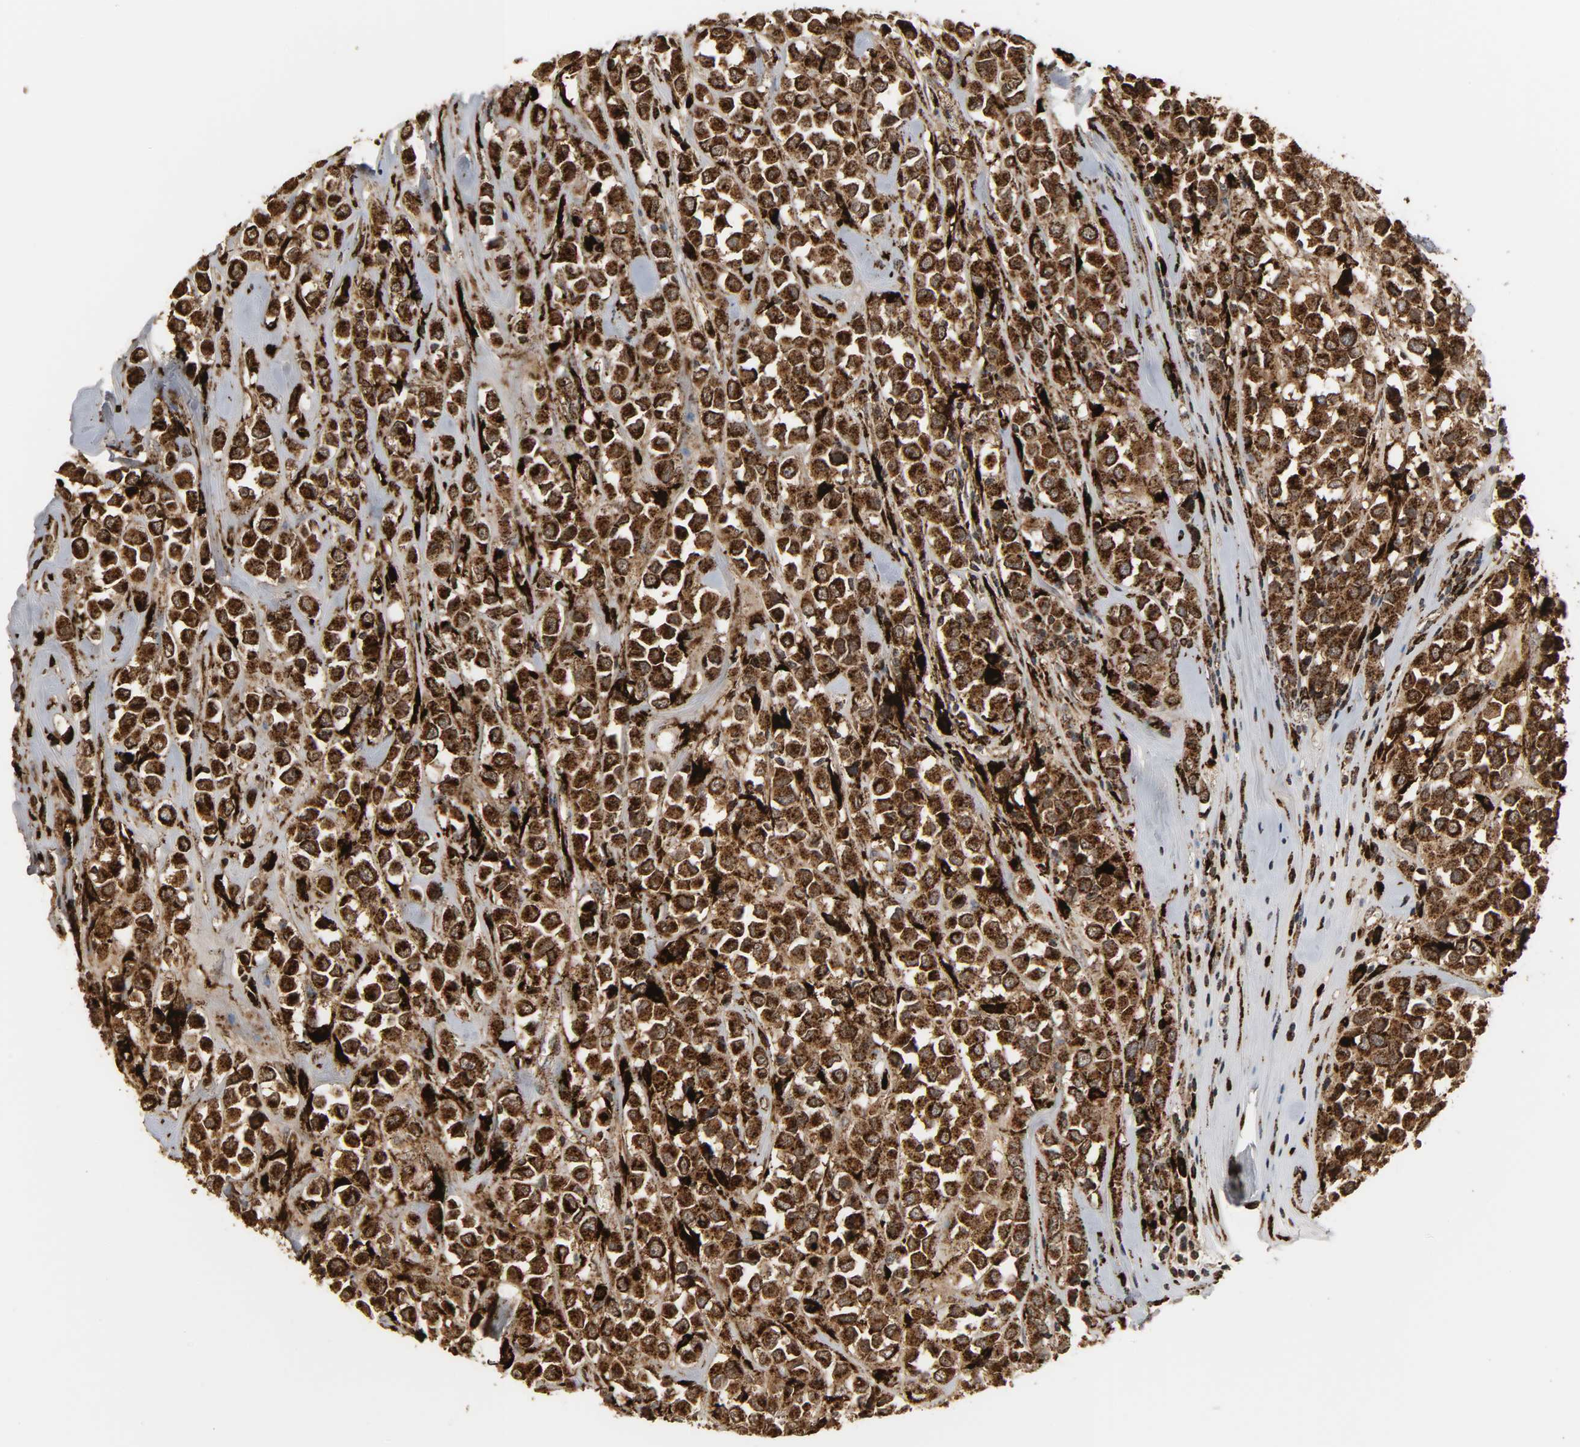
{"staining": {"intensity": "strong", "quantity": ">75%", "location": "cytoplasmic/membranous"}, "tissue": "breast cancer", "cell_type": "Tumor cells", "image_type": "cancer", "snomed": [{"axis": "morphology", "description": "Duct carcinoma"}, {"axis": "topography", "description": "Breast"}], "caption": "Immunohistochemical staining of human intraductal carcinoma (breast) reveals strong cytoplasmic/membranous protein expression in approximately >75% of tumor cells.", "gene": "PSAP", "patient": {"sex": "female", "age": 61}}